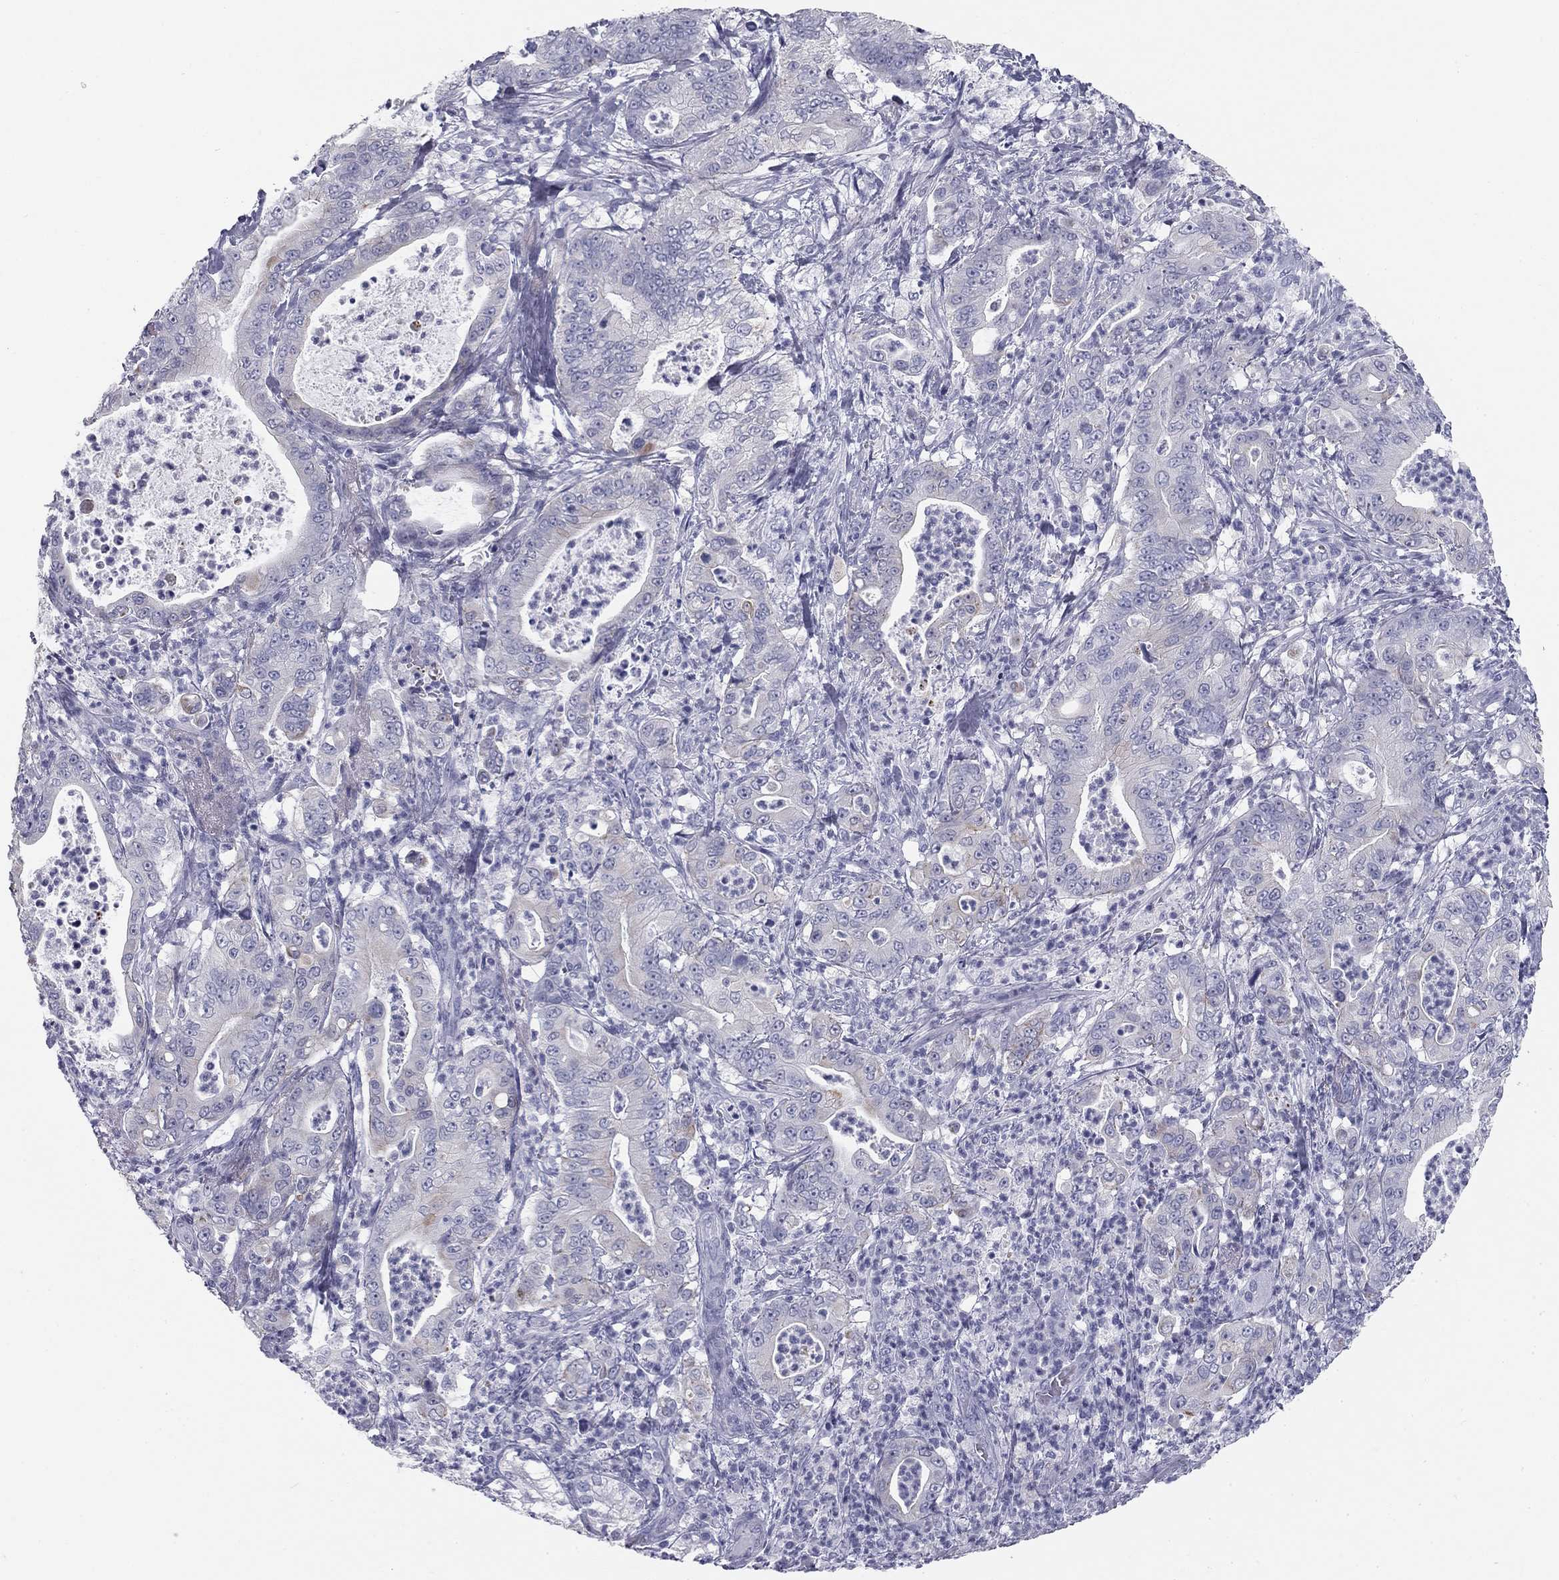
{"staining": {"intensity": "negative", "quantity": "none", "location": "none"}, "tissue": "pancreatic cancer", "cell_type": "Tumor cells", "image_type": "cancer", "snomed": [{"axis": "morphology", "description": "Adenocarcinoma, NOS"}, {"axis": "topography", "description": "Pancreas"}], "caption": "Tumor cells are negative for protein expression in human pancreatic cancer.", "gene": "SULT2B1", "patient": {"sex": "male", "age": 71}}